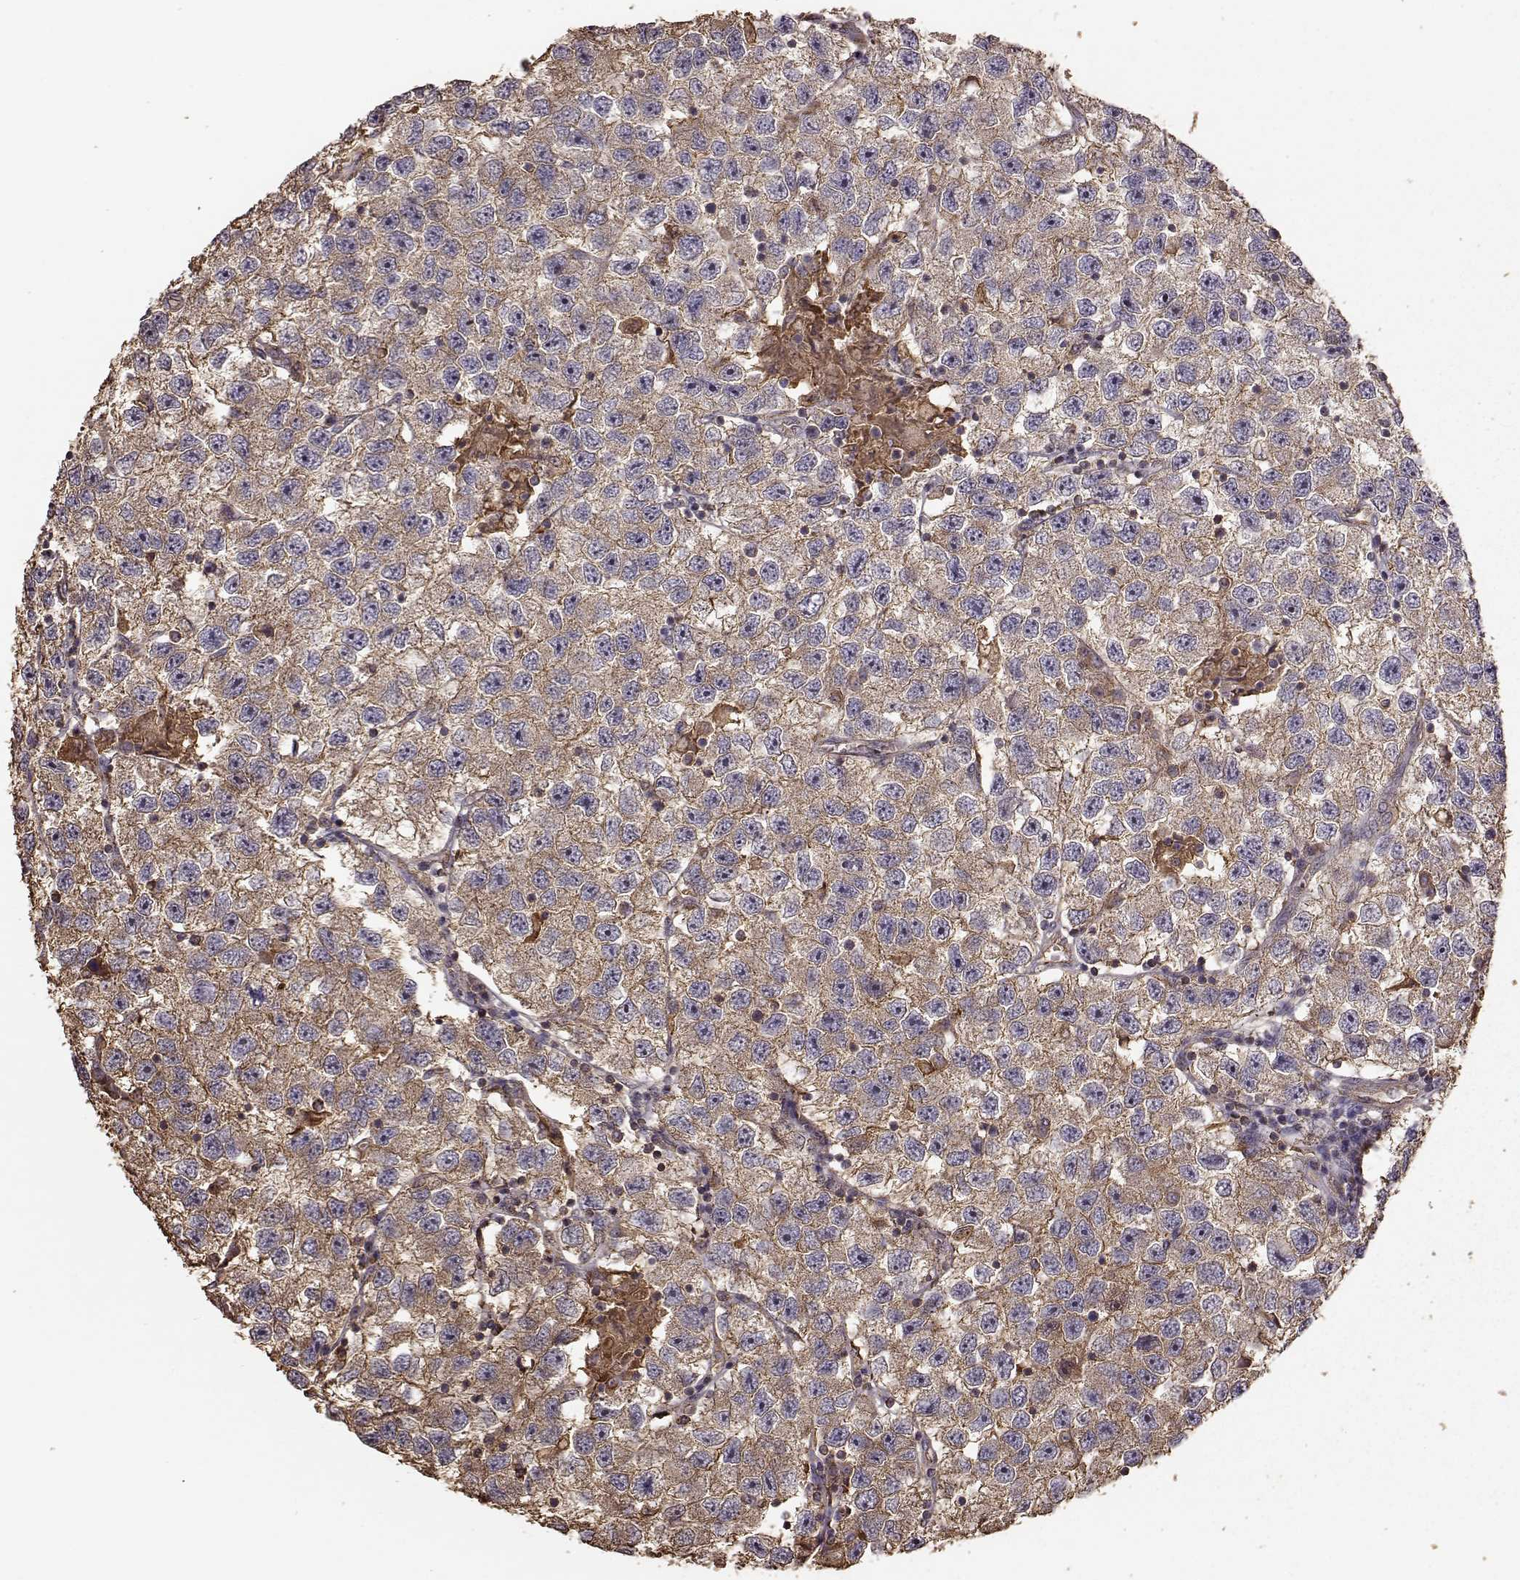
{"staining": {"intensity": "moderate", "quantity": ">75%", "location": "cytoplasmic/membranous"}, "tissue": "testis cancer", "cell_type": "Tumor cells", "image_type": "cancer", "snomed": [{"axis": "morphology", "description": "Seminoma, NOS"}, {"axis": "topography", "description": "Testis"}], "caption": "Protein staining shows moderate cytoplasmic/membranous staining in approximately >75% of tumor cells in testis cancer (seminoma).", "gene": "PTGES2", "patient": {"sex": "male", "age": 26}}